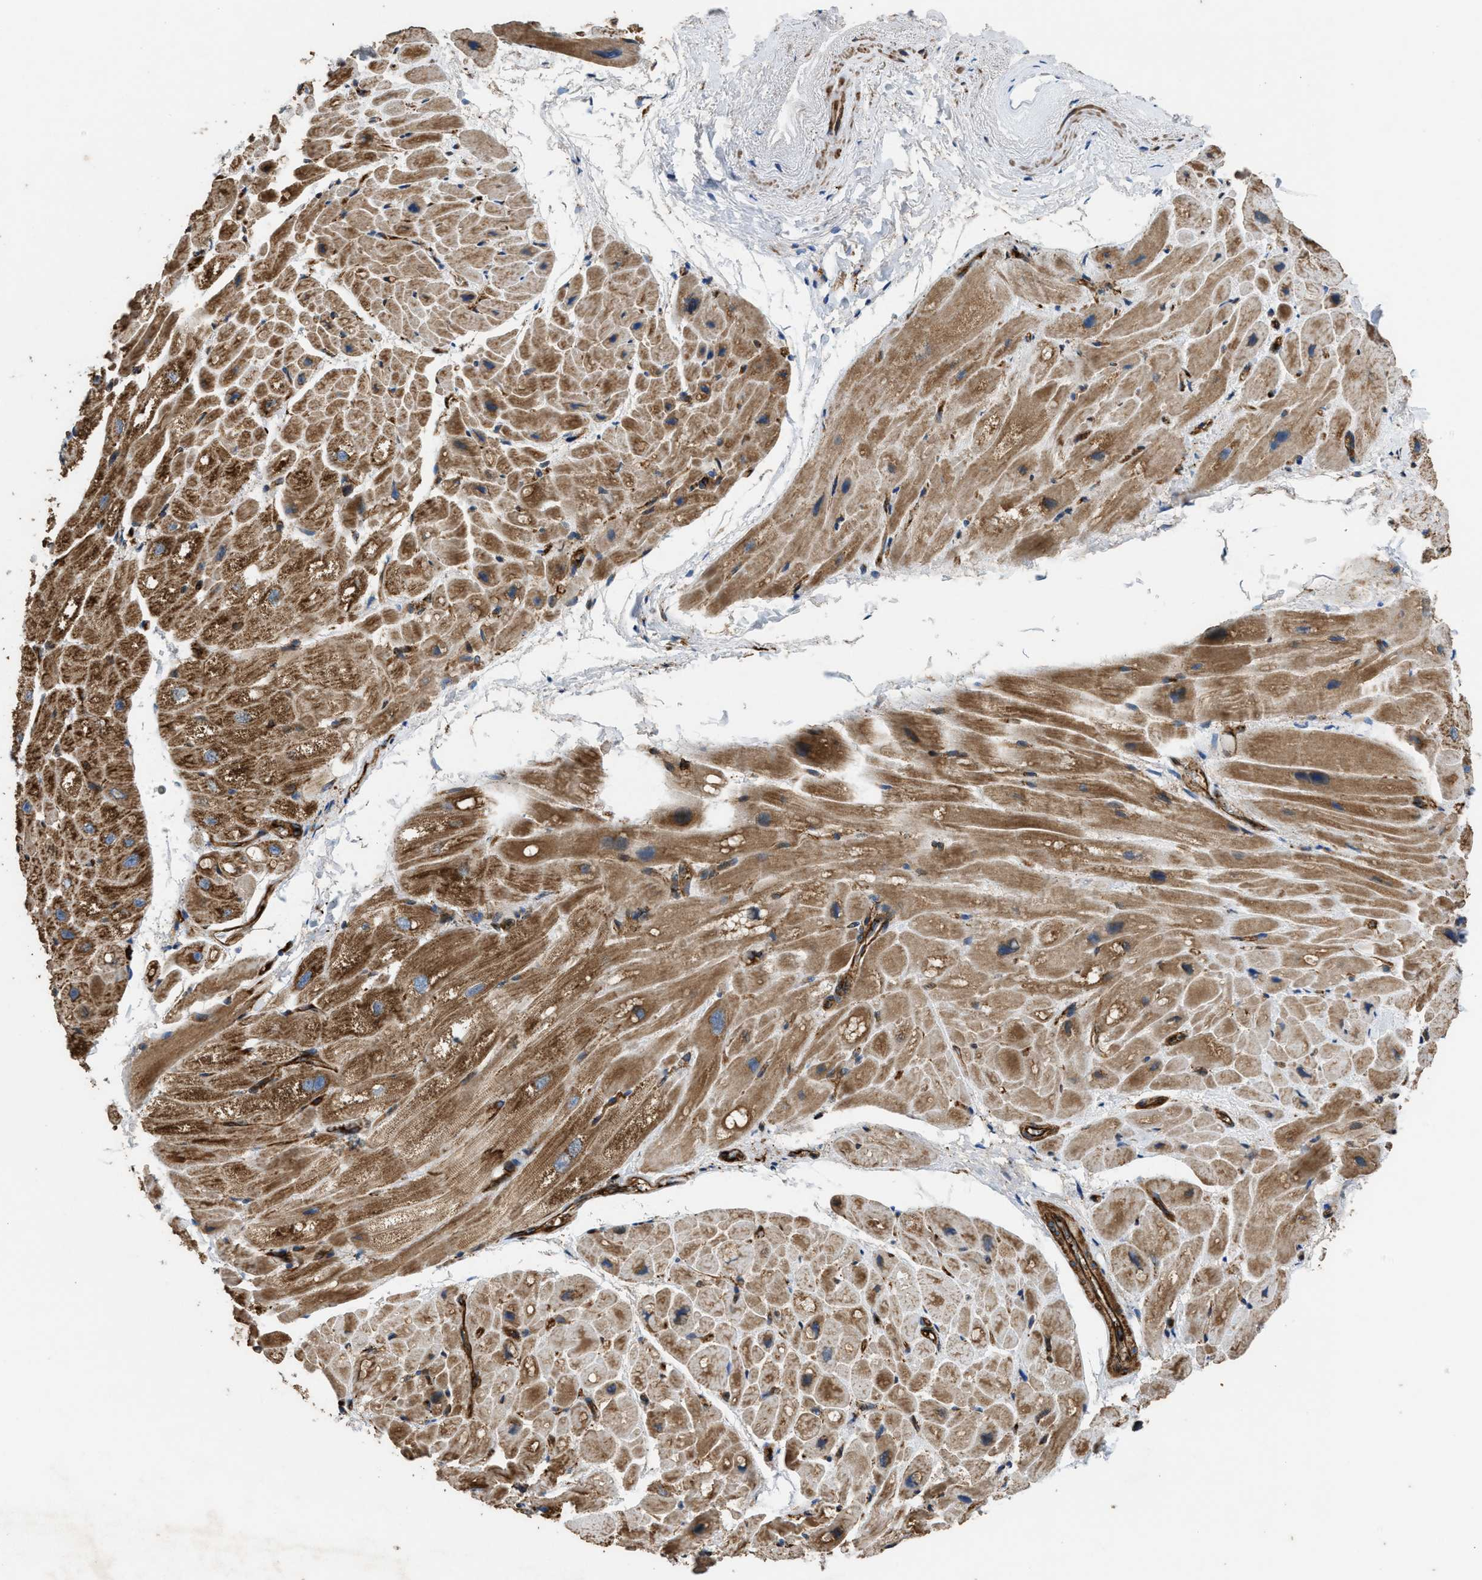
{"staining": {"intensity": "strong", "quantity": ">75%", "location": "cytoplasmic/membranous"}, "tissue": "heart muscle", "cell_type": "Cardiomyocytes", "image_type": "normal", "snomed": [{"axis": "morphology", "description": "Normal tissue, NOS"}, {"axis": "topography", "description": "Heart"}], "caption": "Normal heart muscle was stained to show a protein in brown. There is high levels of strong cytoplasmic/membranous staining in approximately >75% of cardiomyocytes.", "gene": "EGLN1", "patient": {"sex": "male", "age": 49}}